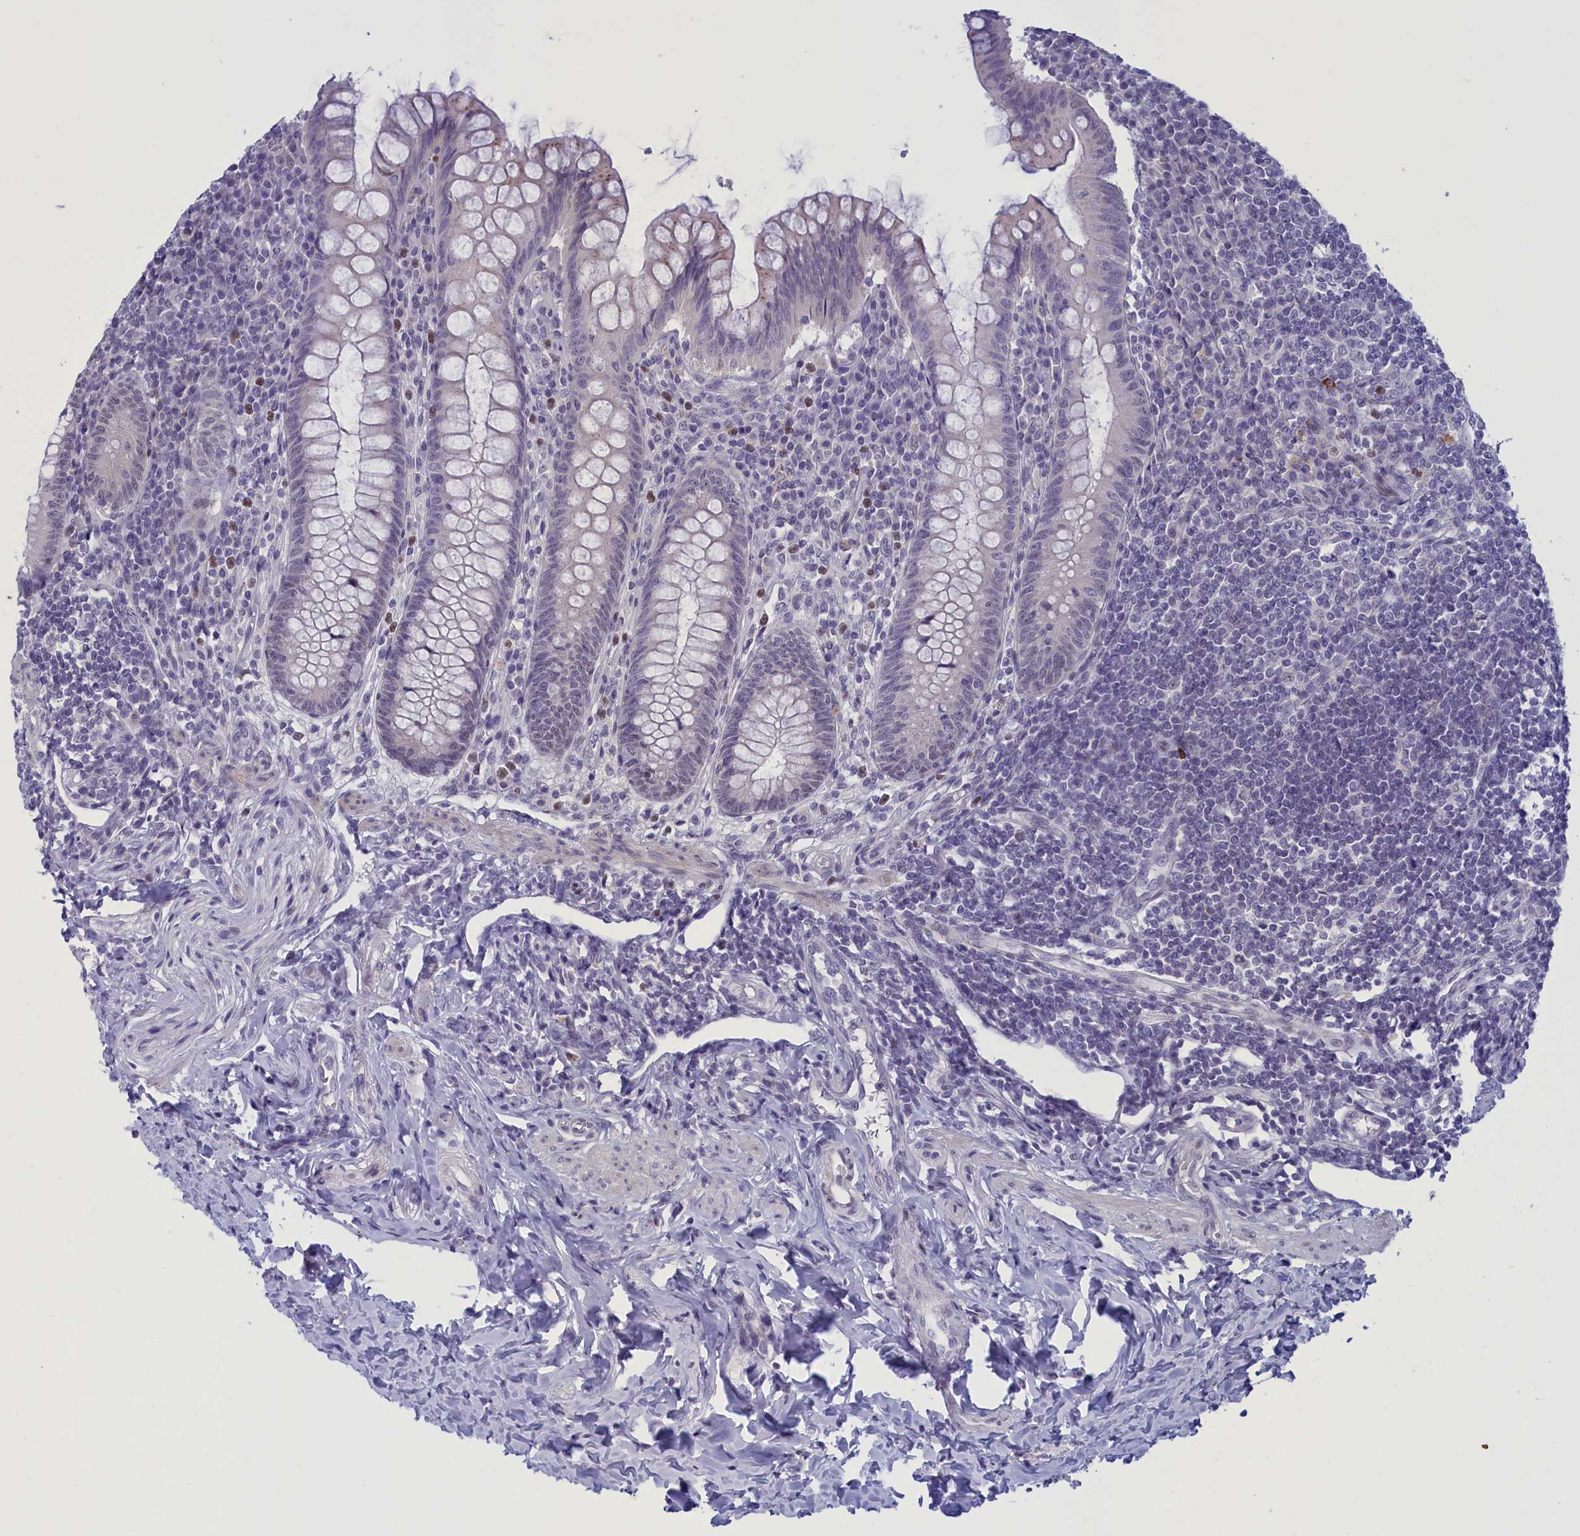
{"staining": {"intensity": "negative", "quantity": "none", "location": "none"}, "tissue": "appendix", "cell_type": "Glandular cells", "image_type": "normal", "snomed": [{"axis": "morphology", "description": "Normal tissue, NOS"}, {"axis": "topography", "description": "Appendix"}], "caption": "Benign appendix was stained to show a protein in brown. There is no significant expression in glandular cells. (Stains: DAB immunohistochemistry (IHC) with hematoxylin counter stain, Microscopy: brightfield microscopy at high magnification).", "gene": "ELOA2", "patient": {"sex": "female", "age": 33}}